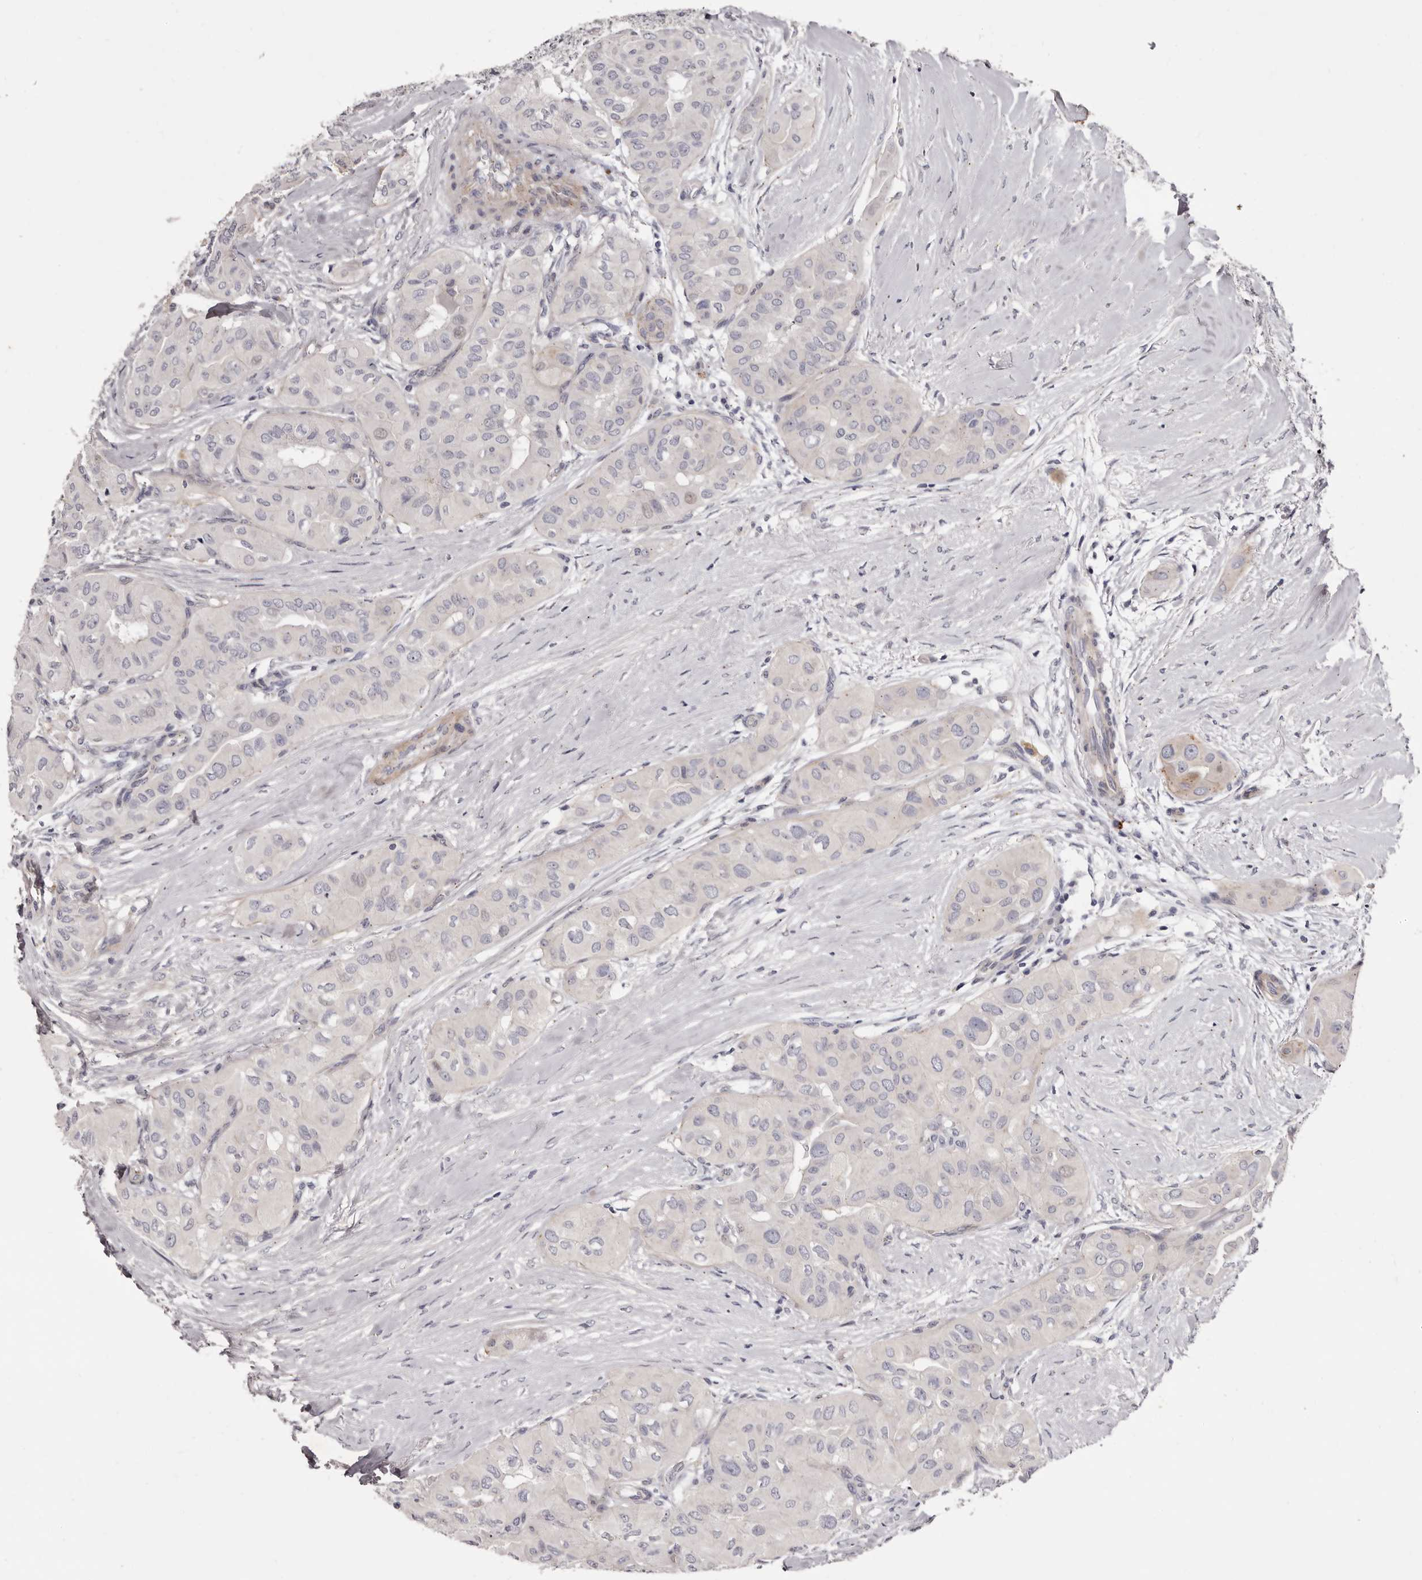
{"staining": {"intensity": "negative", "quantity": "none", "location": "none"}, "tissue": "thyroid cancer", "cell_type": "Tumor cells", "image_type": "cancer", "snomed": [{"axis": "morphology", "description": "Papillary adenocarcinoma, NOS"}, {"axis": "topography", "description": "Thyroid gland"}], "caption": "Thyroid cancer was stained to show a protein in brown. There is no significant staining in tumor cells.", "gene": "PEG10", "patient": {"sex": "female", "age": 59}}